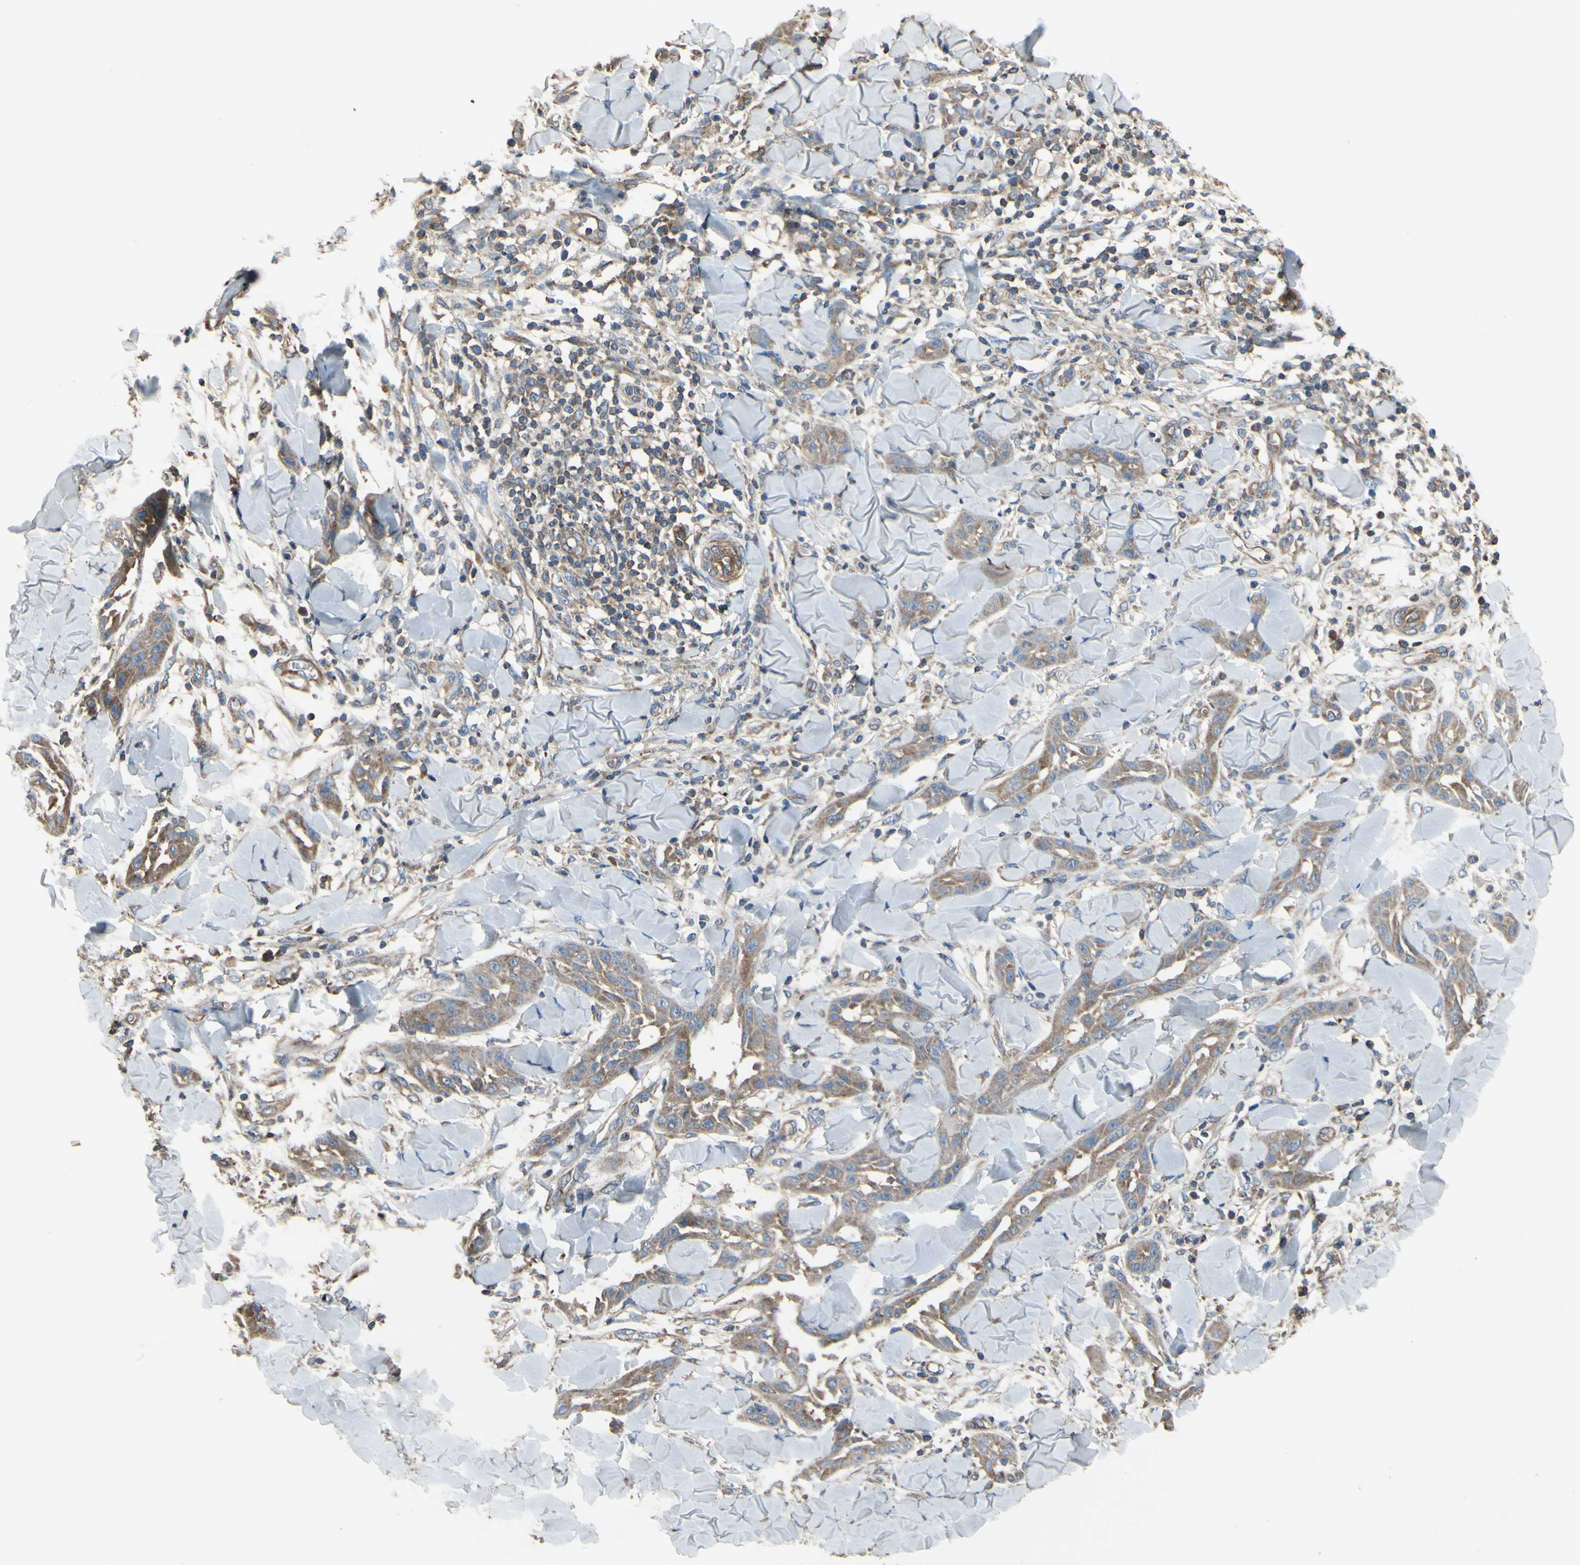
{"staining": {"intensity": "weak", "quantity": ">75%", "location": "cytoplasmic/membranous"}, "tissue": "skin cancer", "cell_type": "Tumor cells", "image_type": "cancer", "snomed": [{"axis": "morphology", "description": "Squamous cell carcinoma, NOS"}, {"axis": "topography", "description": "Skin"}], "caption": "A micrograph of human skin squamous cell carcinoma stained for a protein demonstrates weak cytoplasmic/membranous brown staining in tumor cells.", "gene": "BECN1", "patient": {"sex": "male", "age": 24}}